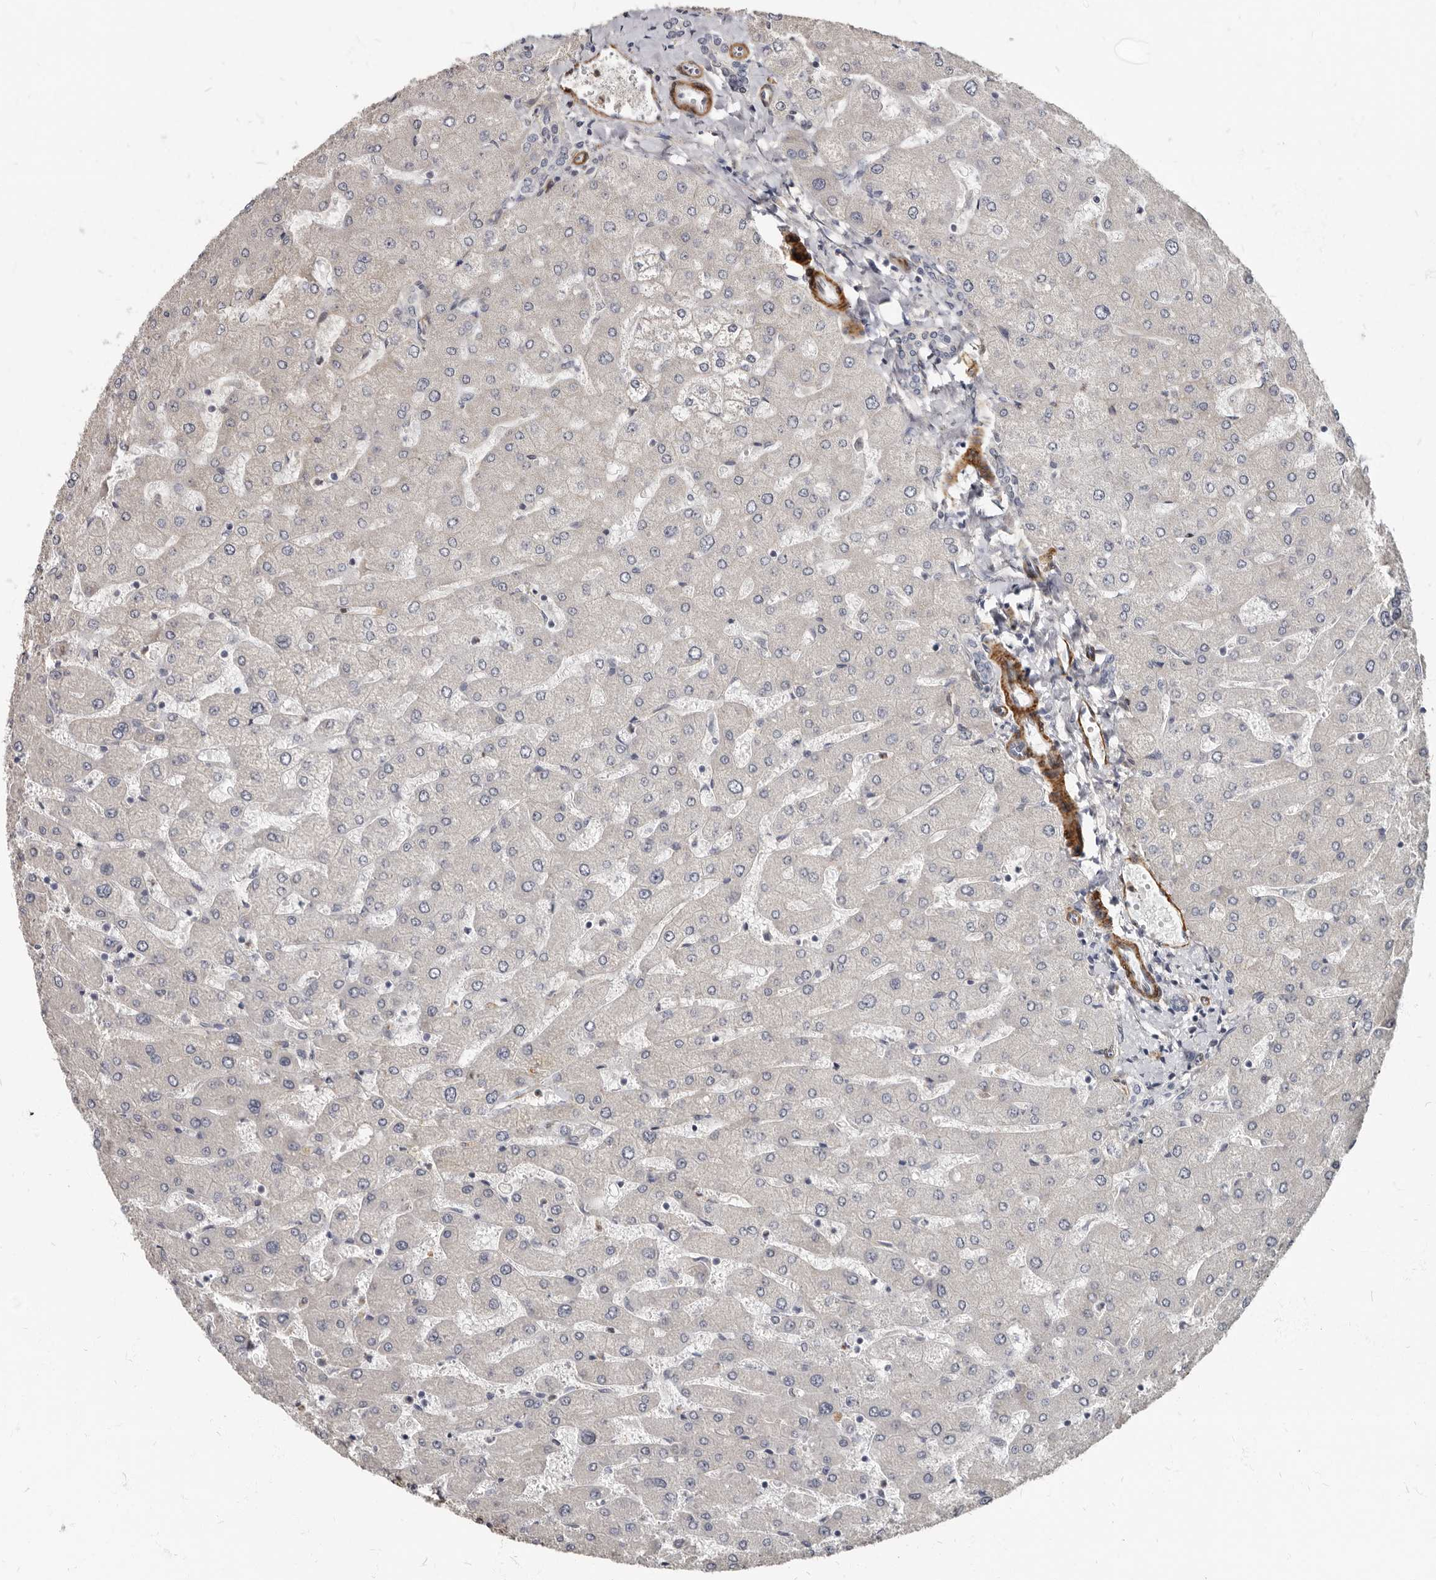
{"staining": {"intensity": "negative", "quantity": "none", "location": "none"}, "tissue": "liver", "cell_type": "Cholangiocytes", "image_type": "normal", "snomed": [{"axis": "morphology", "description": "Normal tissue, NOS"}, {"axis": "topography", "description": "Liver"}], "caption": "The immunohistochemistry image has no significant expression in cholangiocytes of liver.", "gene": "MRGPRF", "patient": {"sex": "male", "age": 55}}